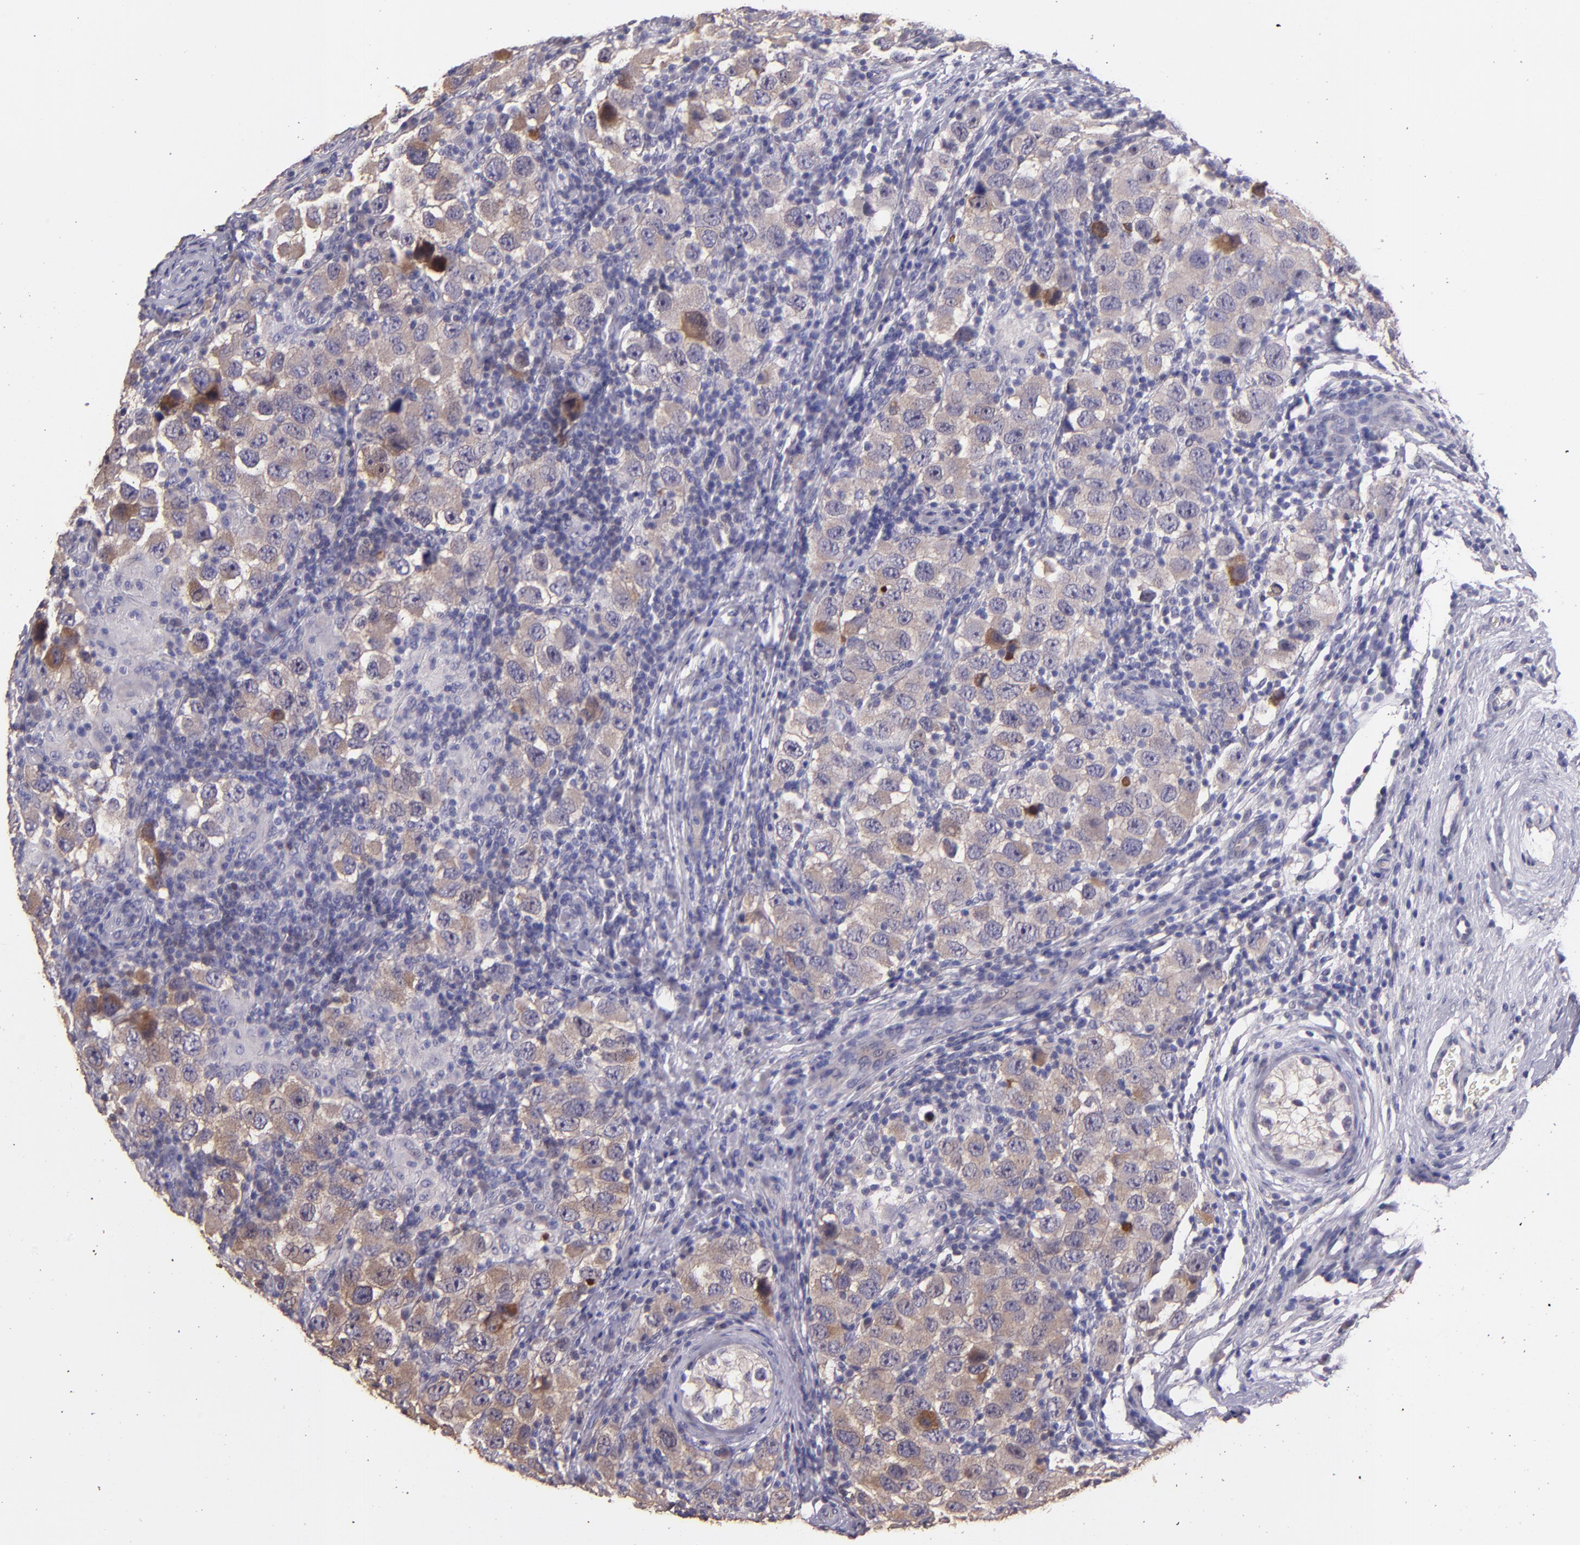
{"staining": {"intensity": "weak", "quantity": ">75%", "location": "cytoplasmic/membranous"}, "tissue": "testis cancer", "cell_type": "Tumor cells", "image_type": "cancer", "snomed": [{"axis": "morphology", "description": "Carcinoma, Embryonal, NOS"}, {"axis": "topography", "description": "Testis"}], "caption": "The micrograph displays staining of embryonal carcinoma (testis), revealing weak cytoplasmic/membranous protein staining (brown color) within tumor cells.", "gene": "PAPPA", "patient": {"sex": "male", "age": 21}}